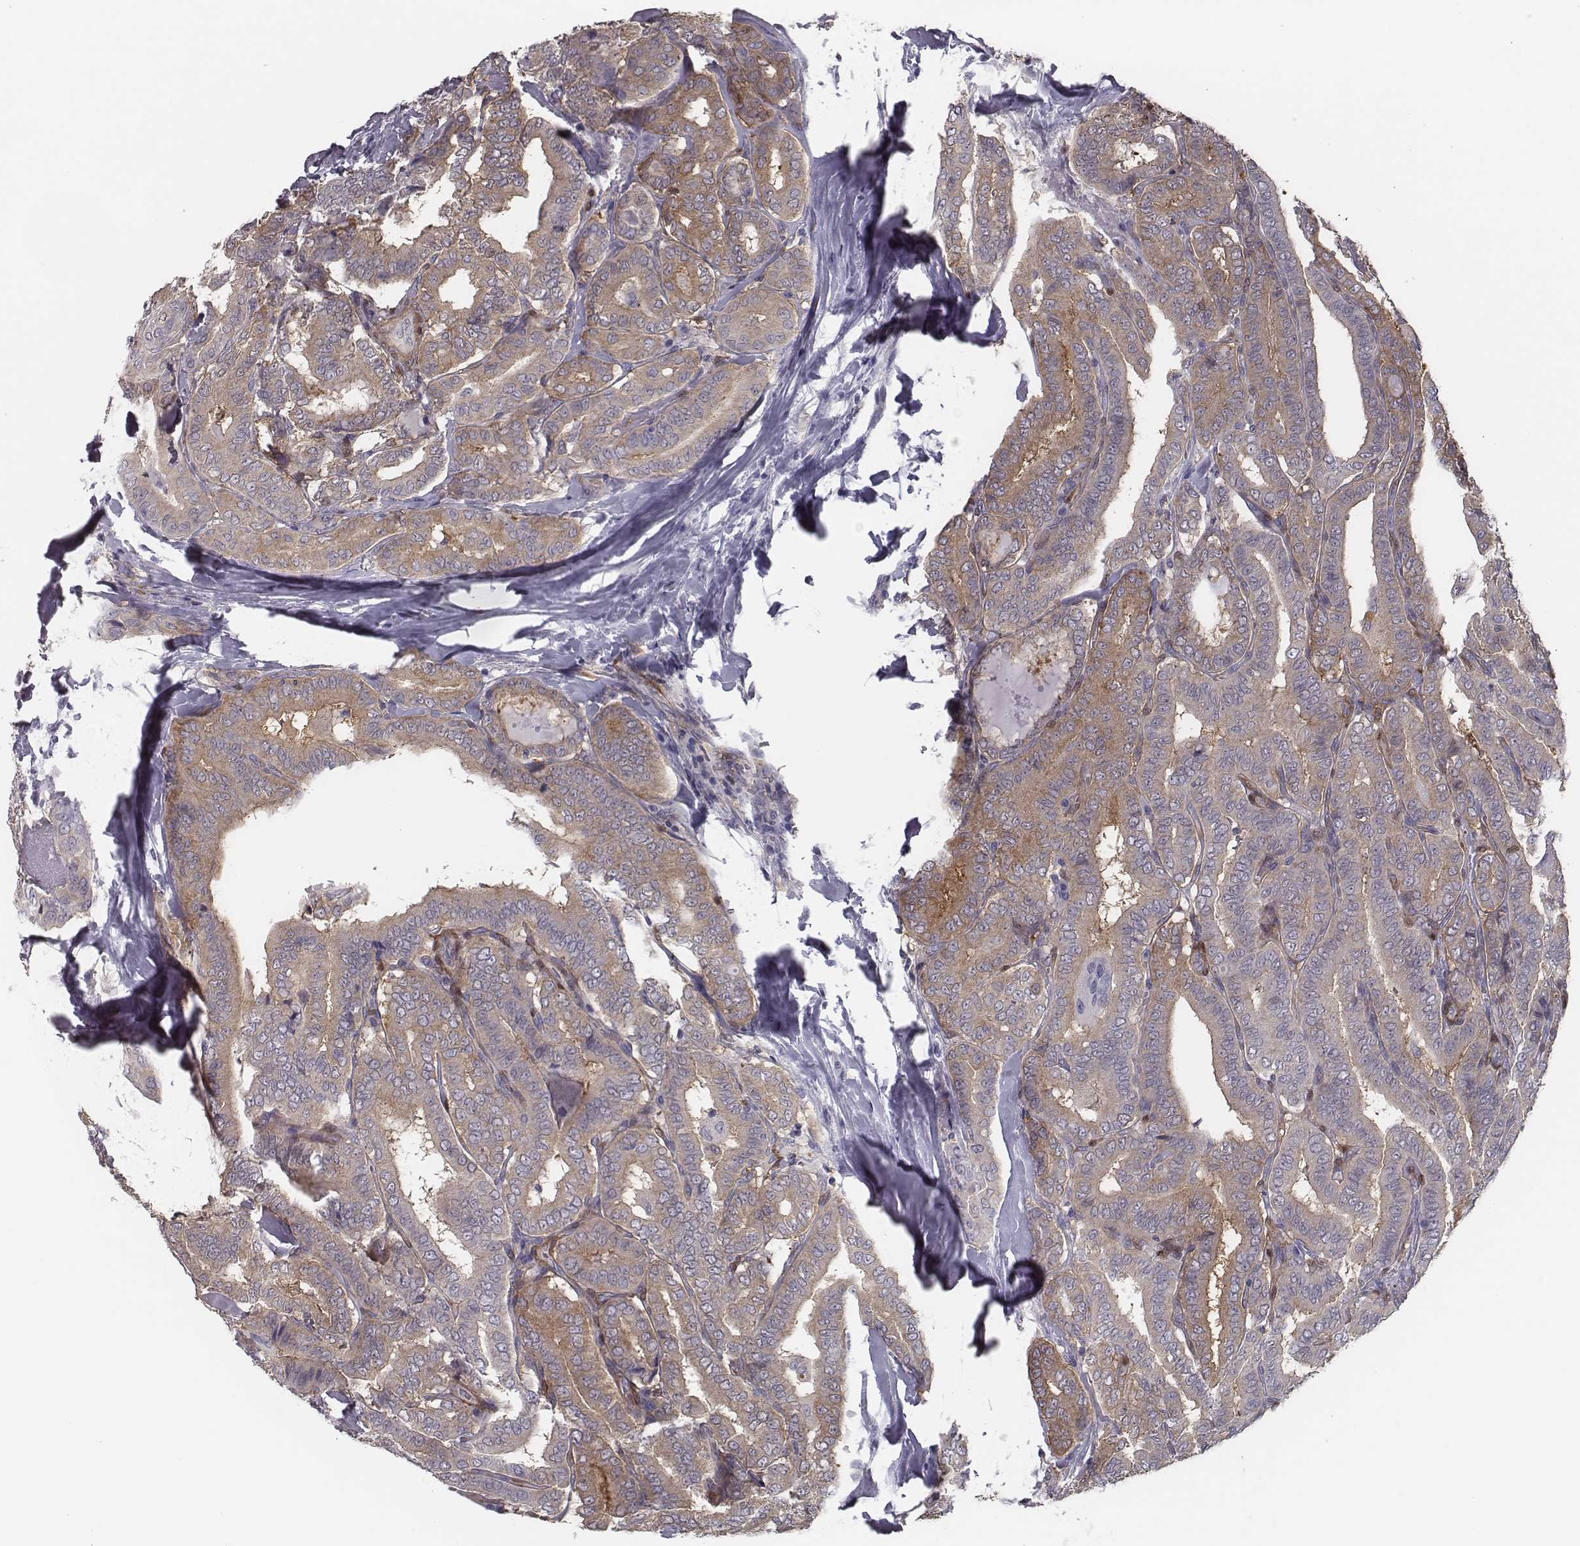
{"staining": {"intensity": "weak", "quantity": ">75%", "location": "cytoplasmic/membranous"}, "tissue": "thyroid cancer", "cell_type": "Tumor cells", "image_type": "cancer", "snomed": [{"axis": "morphology", "description": "Papillary adenocarcinoma, NOS"}, {"axis": "morphology", "description": "Papillary adenoma metastatic"}, {"axis": "topography", "description": "Thyroid gland"}], "caption": "A high-resolution image shows immunohistochemistry (IHC) staining of thyroid cancer, which demonstrates weak cytoplasmic/membranous positivity in approximately >75% of tumor cells.", "gene": "ISYNA1", "patient": {"sex": "female", "age": 50}}